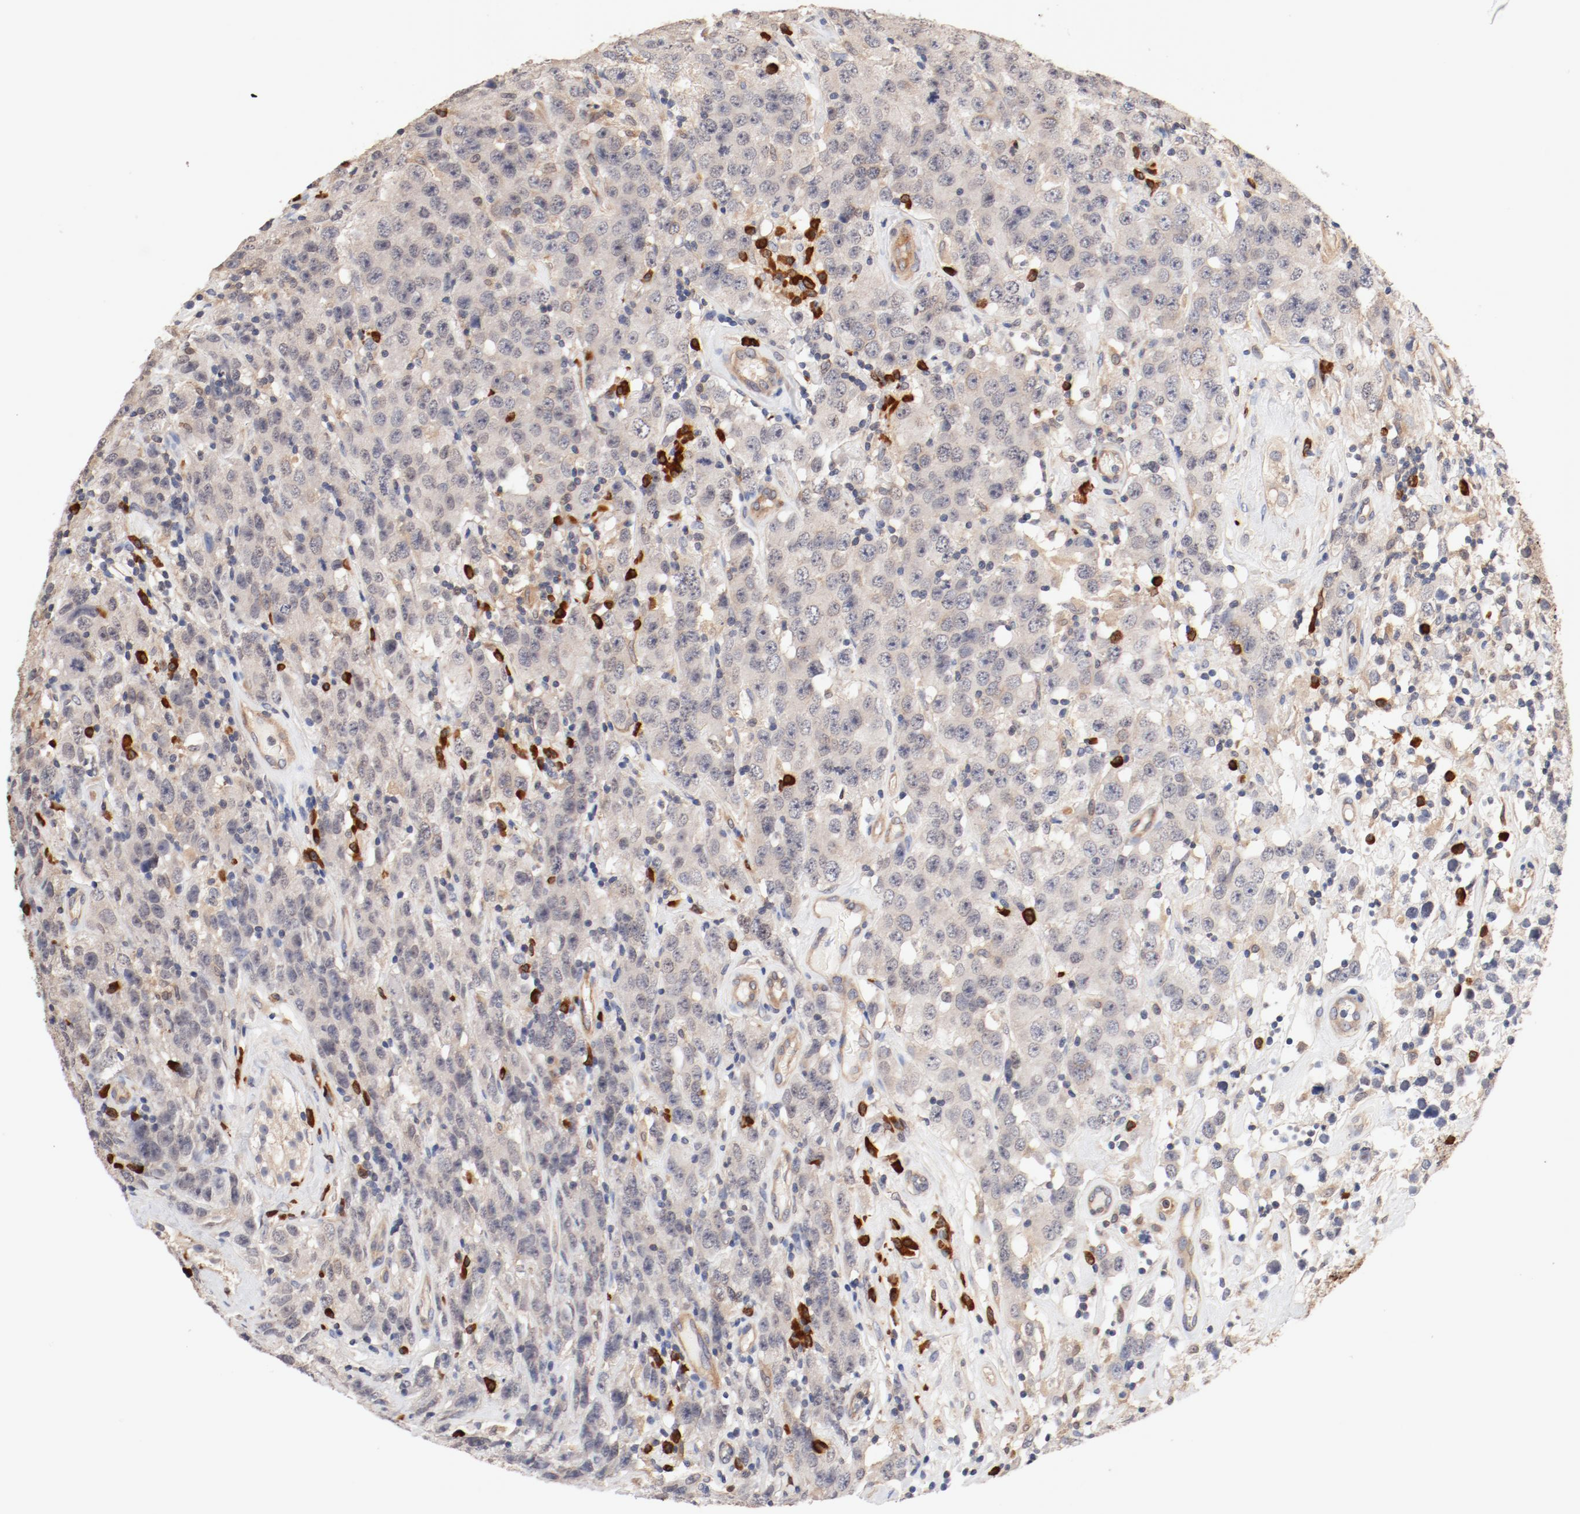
{"staining": {"intensity": "weak", "quantity": "<25%", "location": "cytoplasmic/membranous"}, "tissue": "testis cancer", "cell_type": "Tumor cells", "image_type": "cancer", "snomed": [{"axis": "morphology", "description": "Seminoma, NOS"}, {"axis": "topography", "description": "Testis"}], "caption": "High magnification brightfield microscopy of testis cancer (seminoma) stained with DAB (brown) and counterstained with hematoxylin (blue): tumor cells show no significant expression. (Brightfield microscopy of DAB (3,3'-diaminobenzidine) immunohistochemistry (IHC) at high magnification).", "gene": "UBE2J1", "patient": {"sex": "male", "age": 52}}